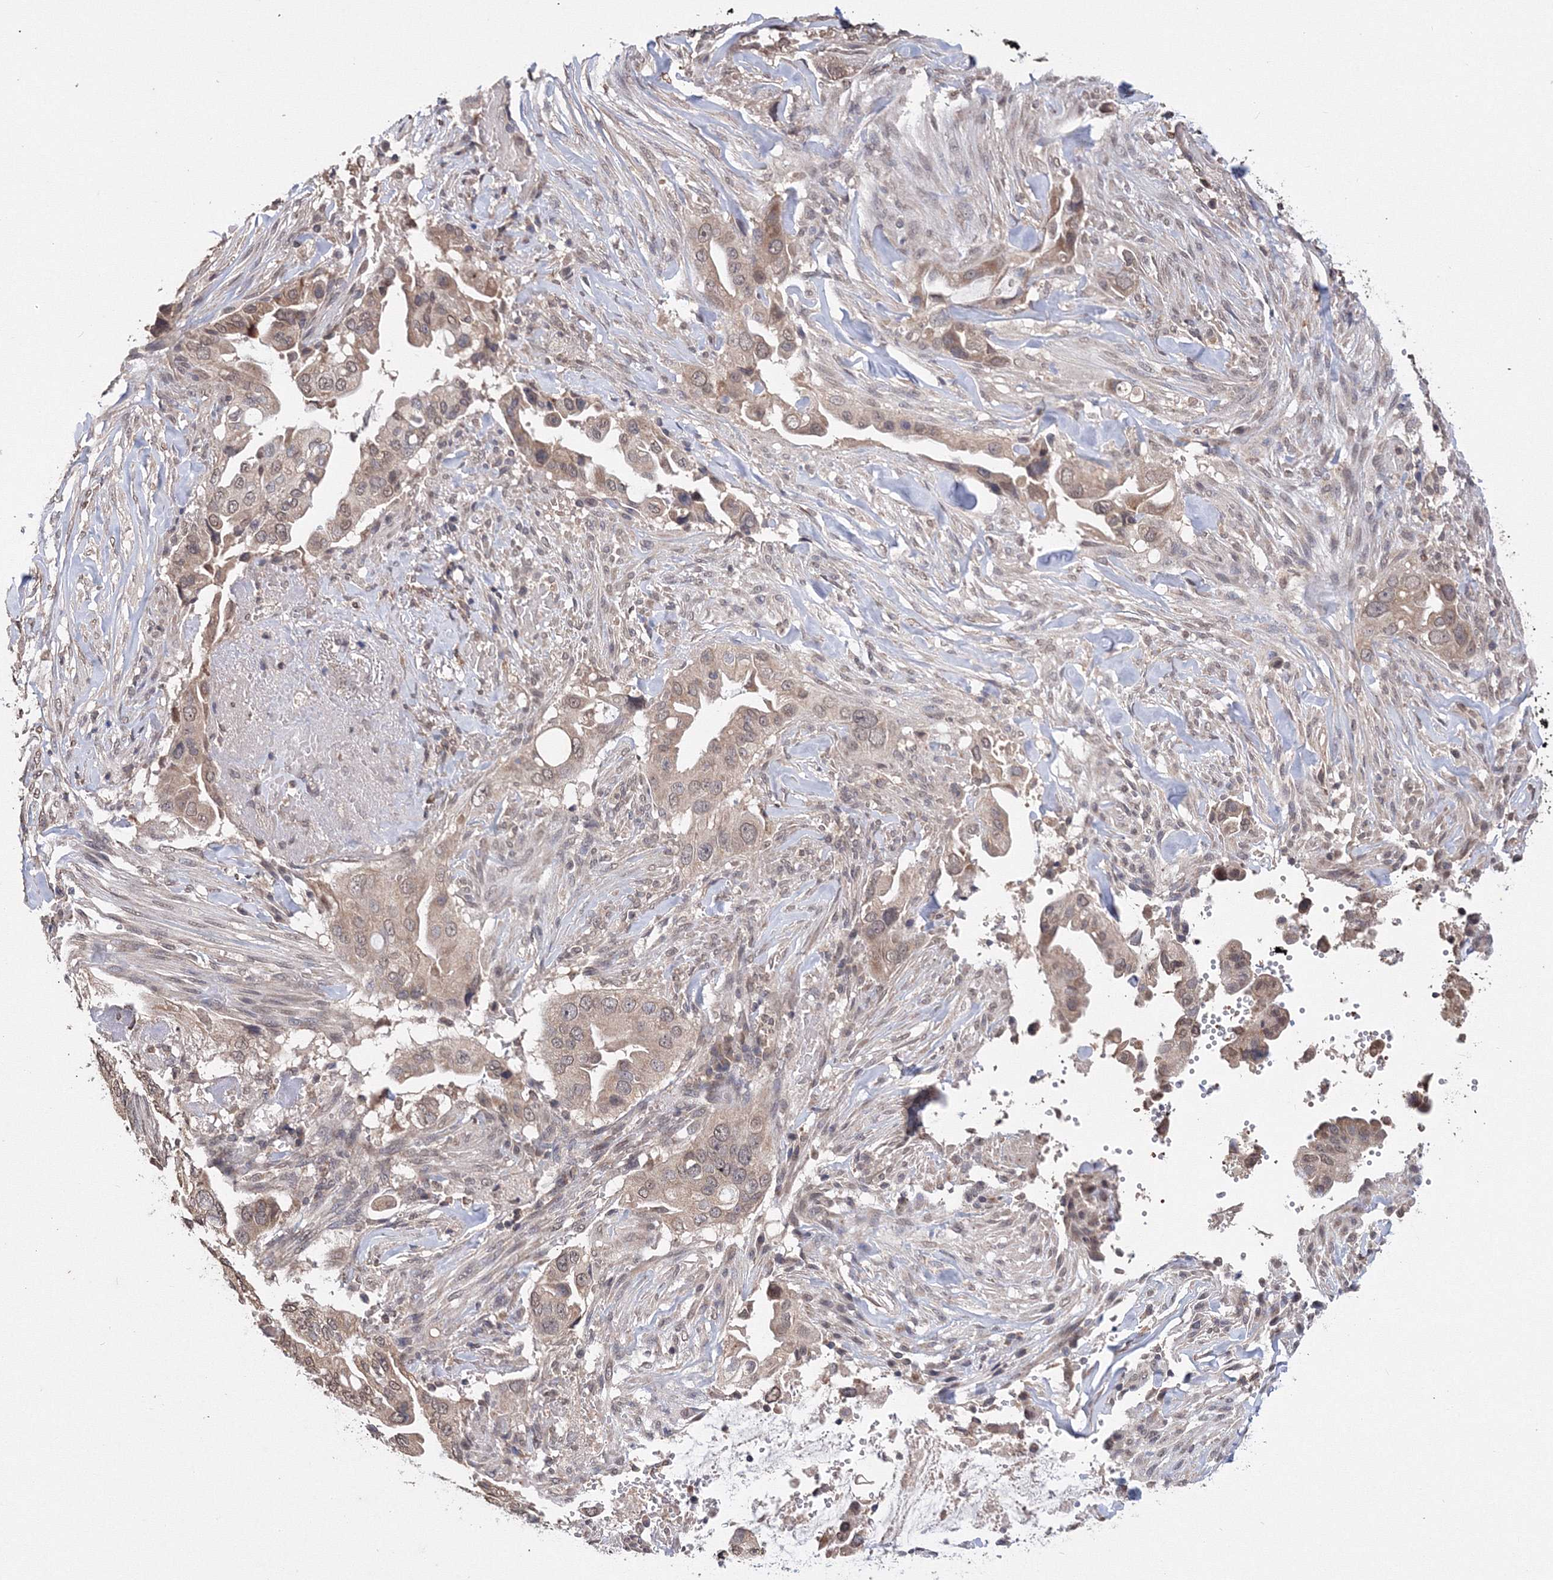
{"staining": {"intensity": "weak", "quantity": ">75%", "location": "cytoplasmic/membranous,nuclear"}, "tissue": "pancreatic cancer", "cell_type": "Tumor cells", "image_type": "cancer", "snomed": [{"axis": "morphology", "description": "Inflammation, NOS"}, {"axis": "morphology", "description": "Adenocarcinoma, NOS"}, {"axis": "topography", "description": "Pancreas"}], "caption": "Pancreatic cancer (adenocarcinoma) stained for a protein demonstrates weak cytoplasmic/membranous and nuclear positivity in tumor cells.", "gene": "GPN1", "patient": {"sex": "female", "age": 56}}